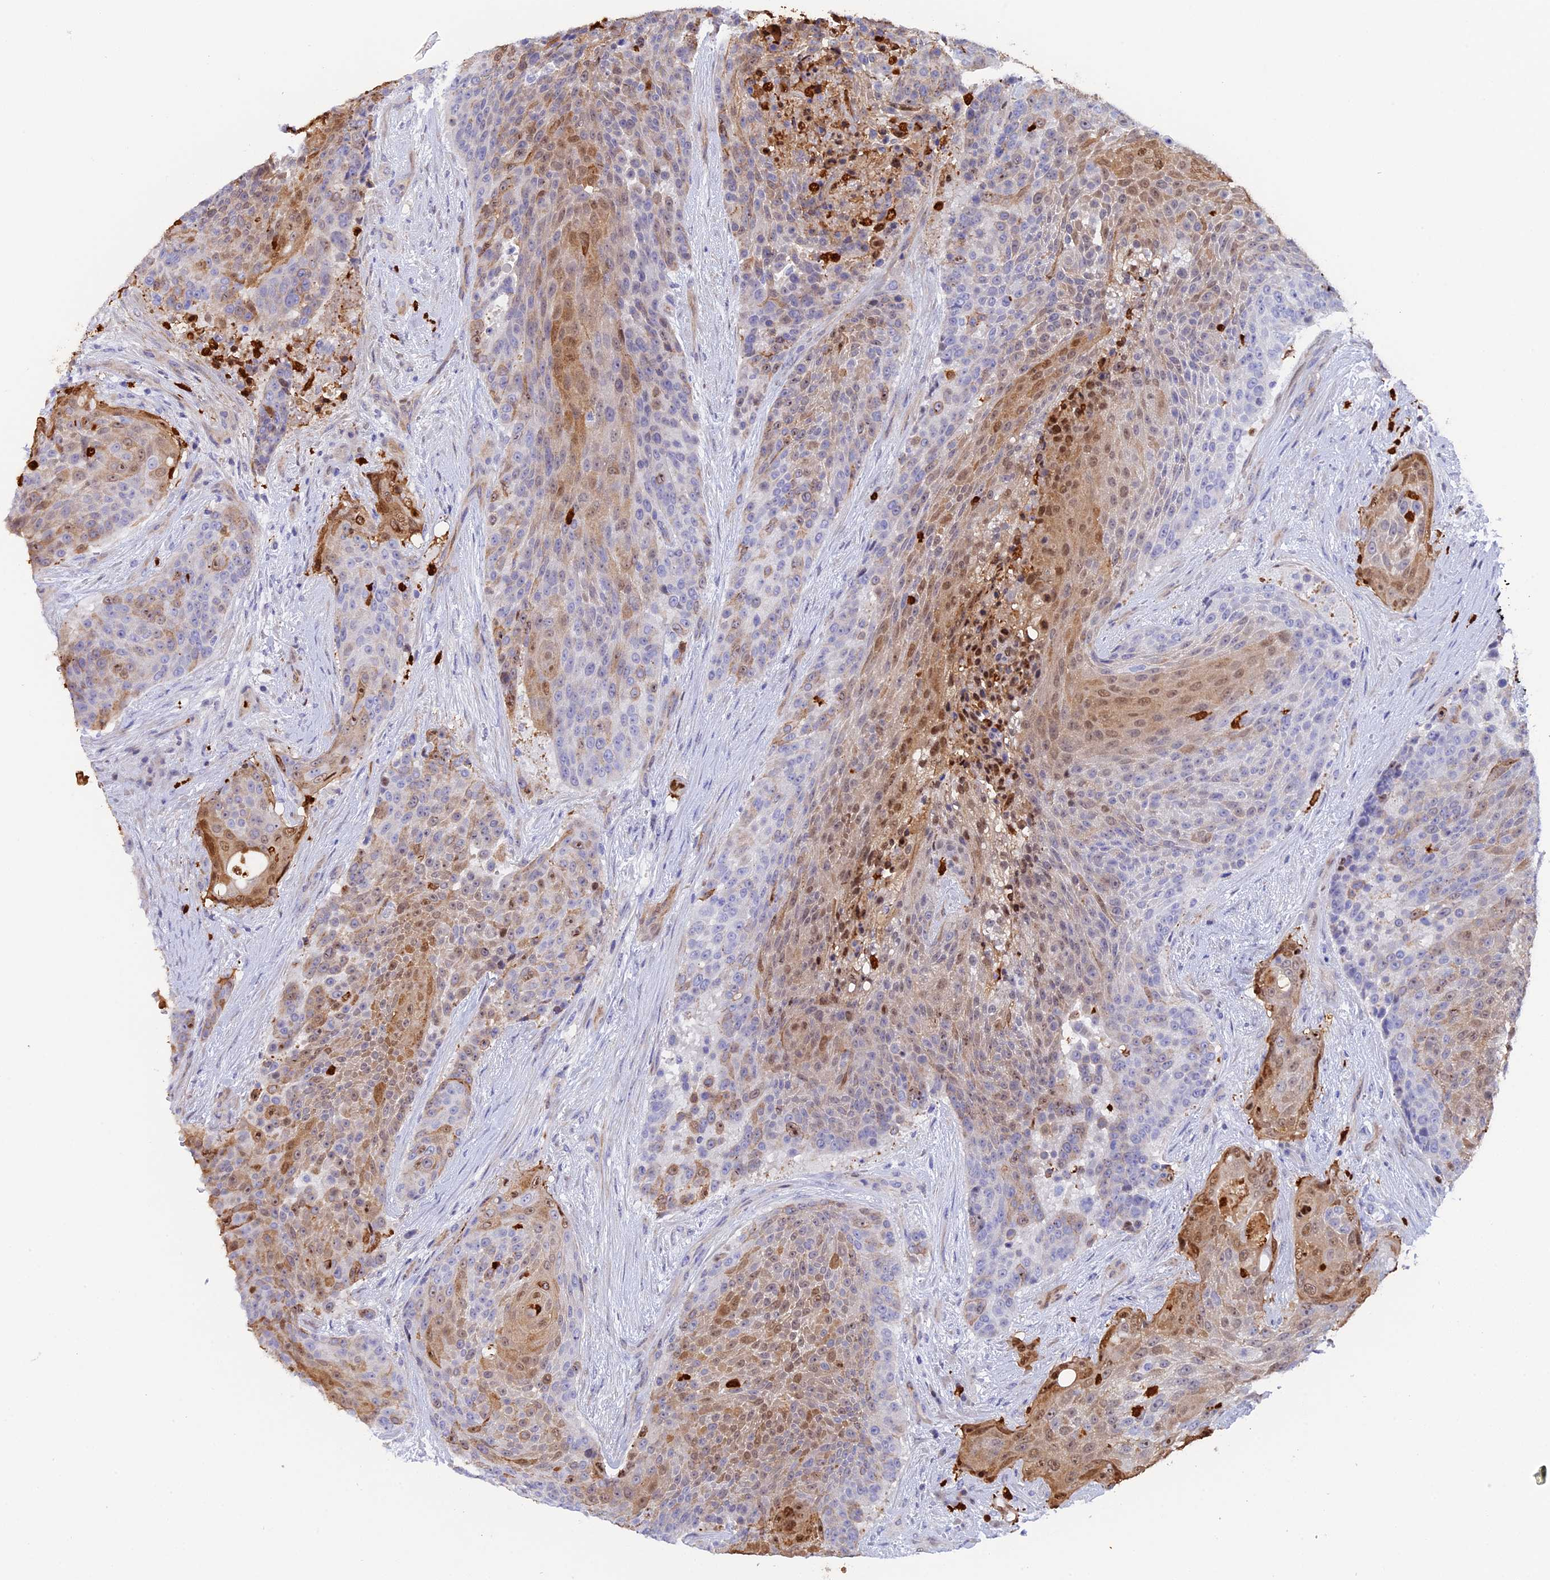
{"staining": {"intensity": "moderate", "quantity": "25%-75%", "location": "cytoplasmic/membranous,nuclear"}, "tissue": "urothelial cancer", "cell_type": "Tumor cells", "image_type": "cancer", "snomed": [{"axis": "morphology", "description": "Urothelial carcinoma, High grade"}, {"axis": "topography", "description": "Urinary bladder"}], "caption": "This is an image of immunohistochemistry staining of urothelial cancer, which shows moderate expression in the cytoplasmic/membranous and nuclear of tumor cells.", "gene": "SLC26A1", "patient": {"sex": "female", "age": 63}}